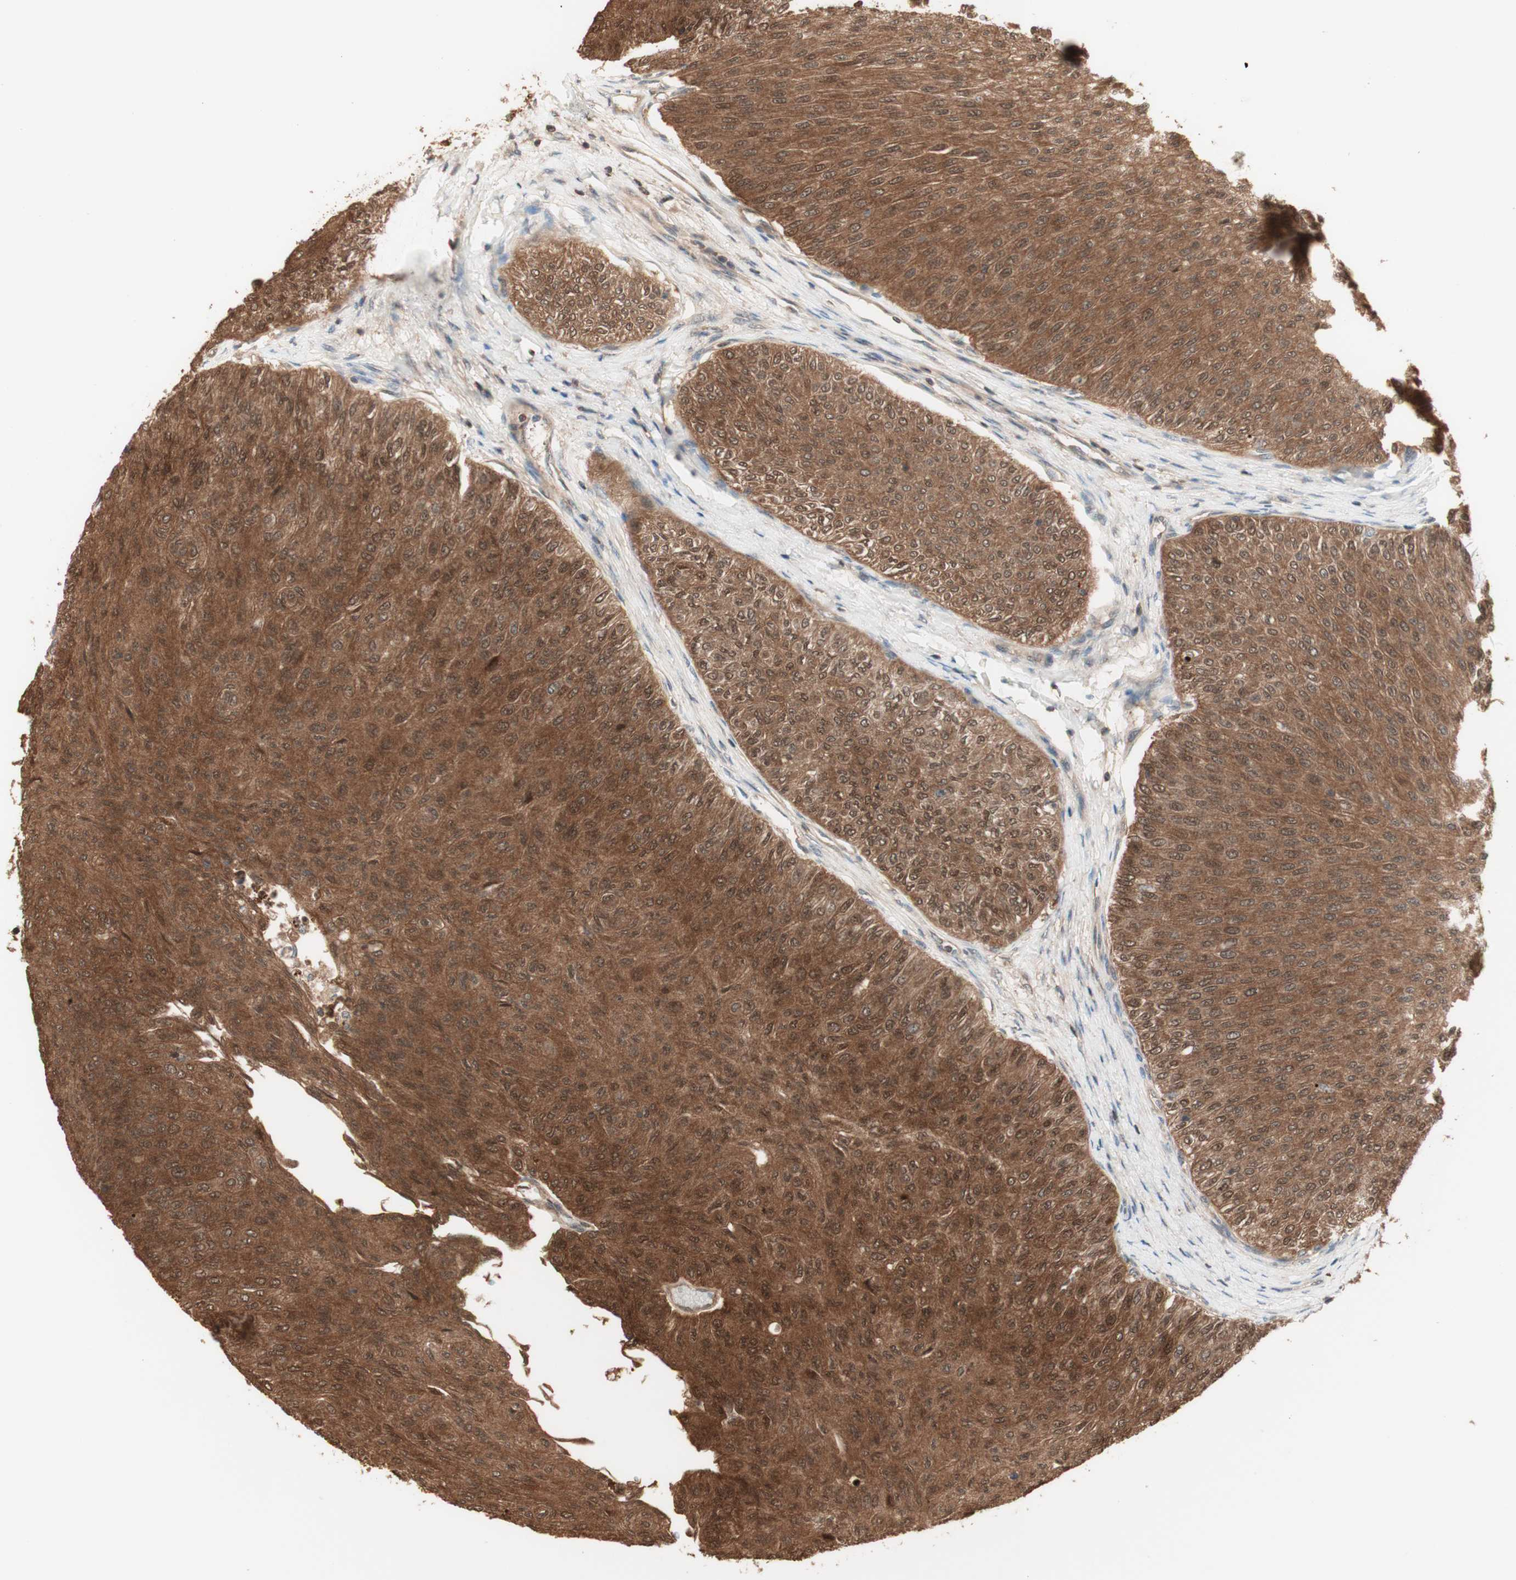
{"staining": {"intensity": "strong", "quantity": ">75%", "location": "cytoplasmic/membranous,nuclear"}, "tissue": "urothelial cancer", "cell_type": "Tumor cells", "image_type": "cancer", "snomed": [{"axis": "morphology", "description": "Urothelial carcinoma, Low grade"}, {"axis": "topography", "description": "Urinary bladder"}], "caption": "This histopathology image reveals urothelial cancer stained with immunohistochemistry to label a protein in brown. The cytoplasmic/membranous and nuclear of tumor cells show strong positivity for the protein. Nuclei are counter-stained blue.", "gene": "YWHAB", "patient": {"sex": "male", "age": 78}}